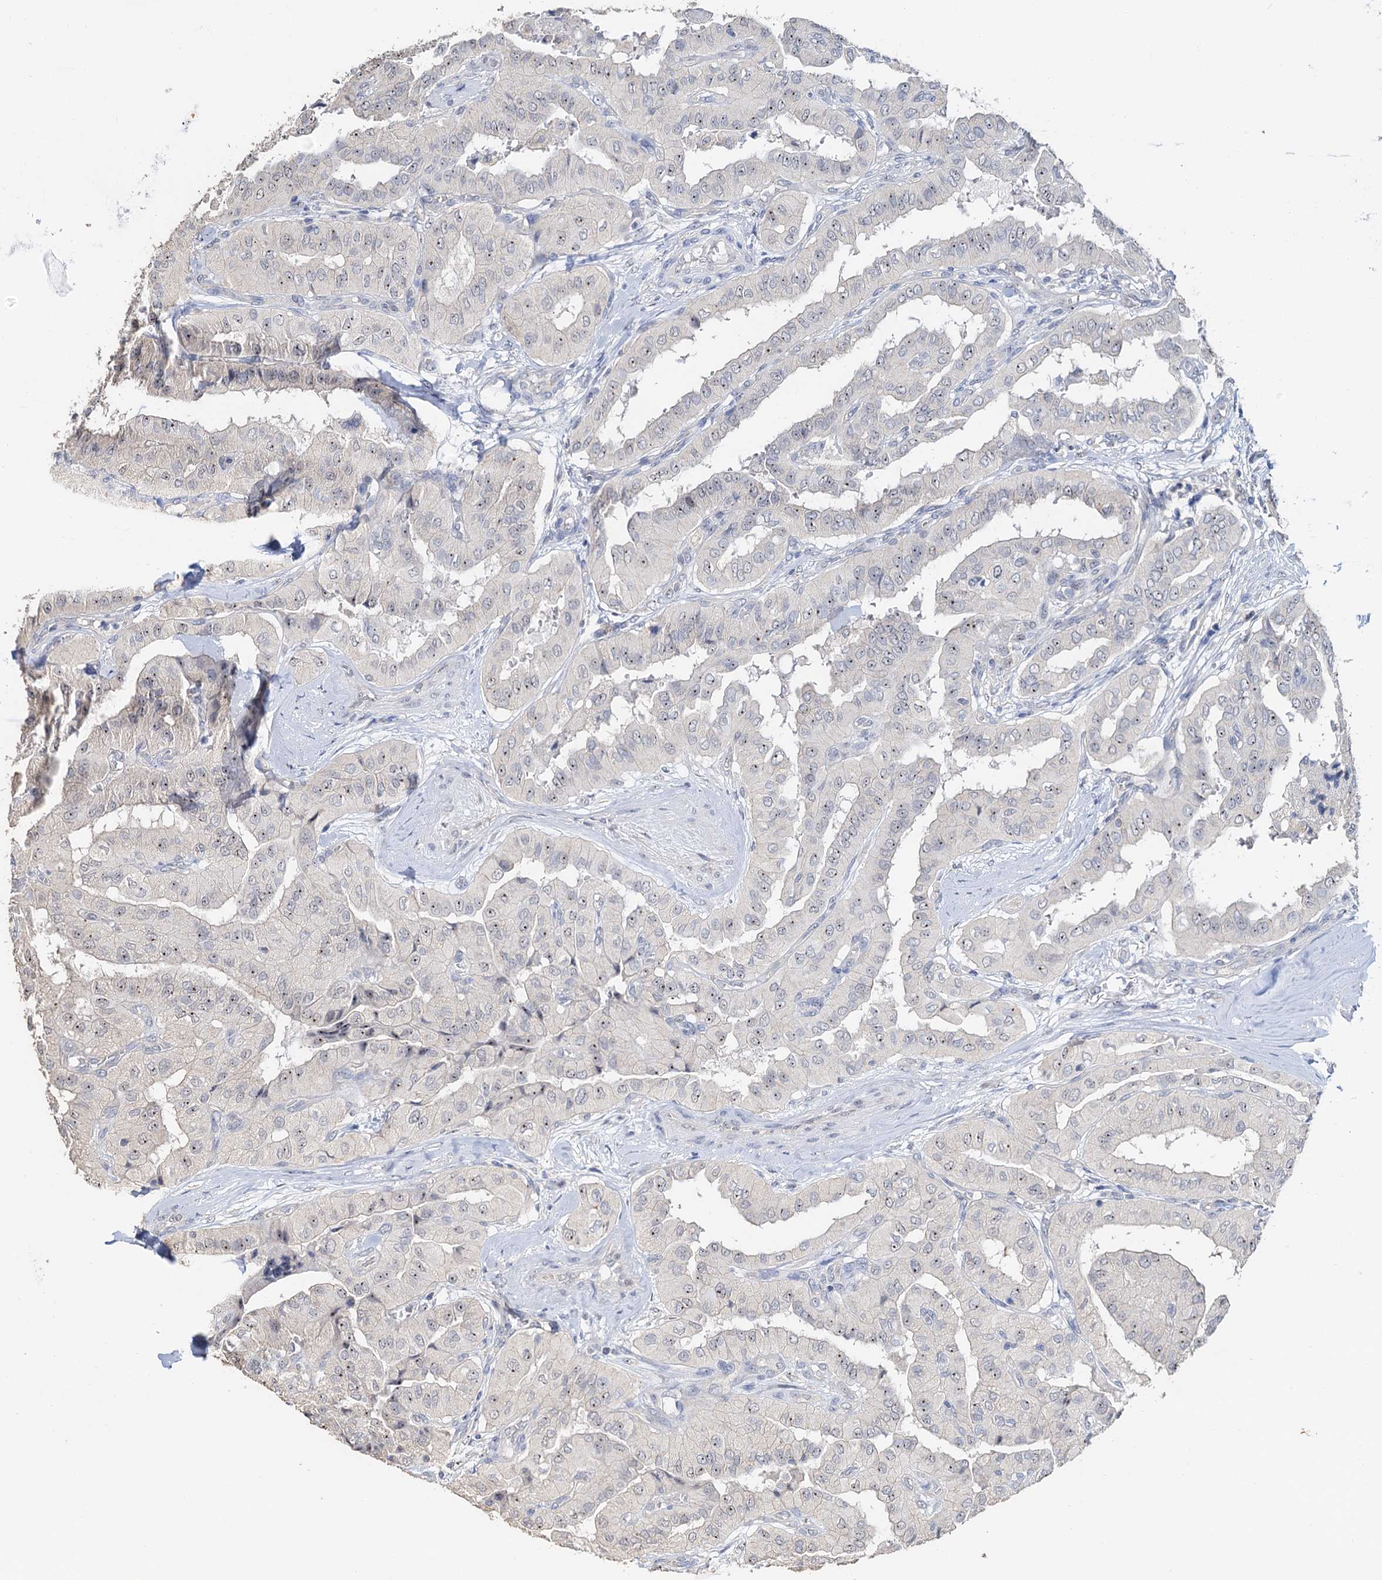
{"staining": {"intensity": "weak", "quantity": "25%-75%", "location": "nuclear"}, "tissue": "thyroid cancer", "cell_type": "Tumor cells", "image_type": "cancer", "snomed": [{"axis": "morphology", "description": "Papillary adenocarcinoma, NOS"}, {"axis": "topography", "description": "Thyroid gland"}], "caption": "Immunohistochemical staining of human thyroid cancer demonstrates weak nuclear protein staining in approximately 25%-75% of tumor cells. The protein is shown in brown color, while the nuclei are stained blue.", "gene": "C2CD3", "patient": {"sex": "female", "age": 59}}